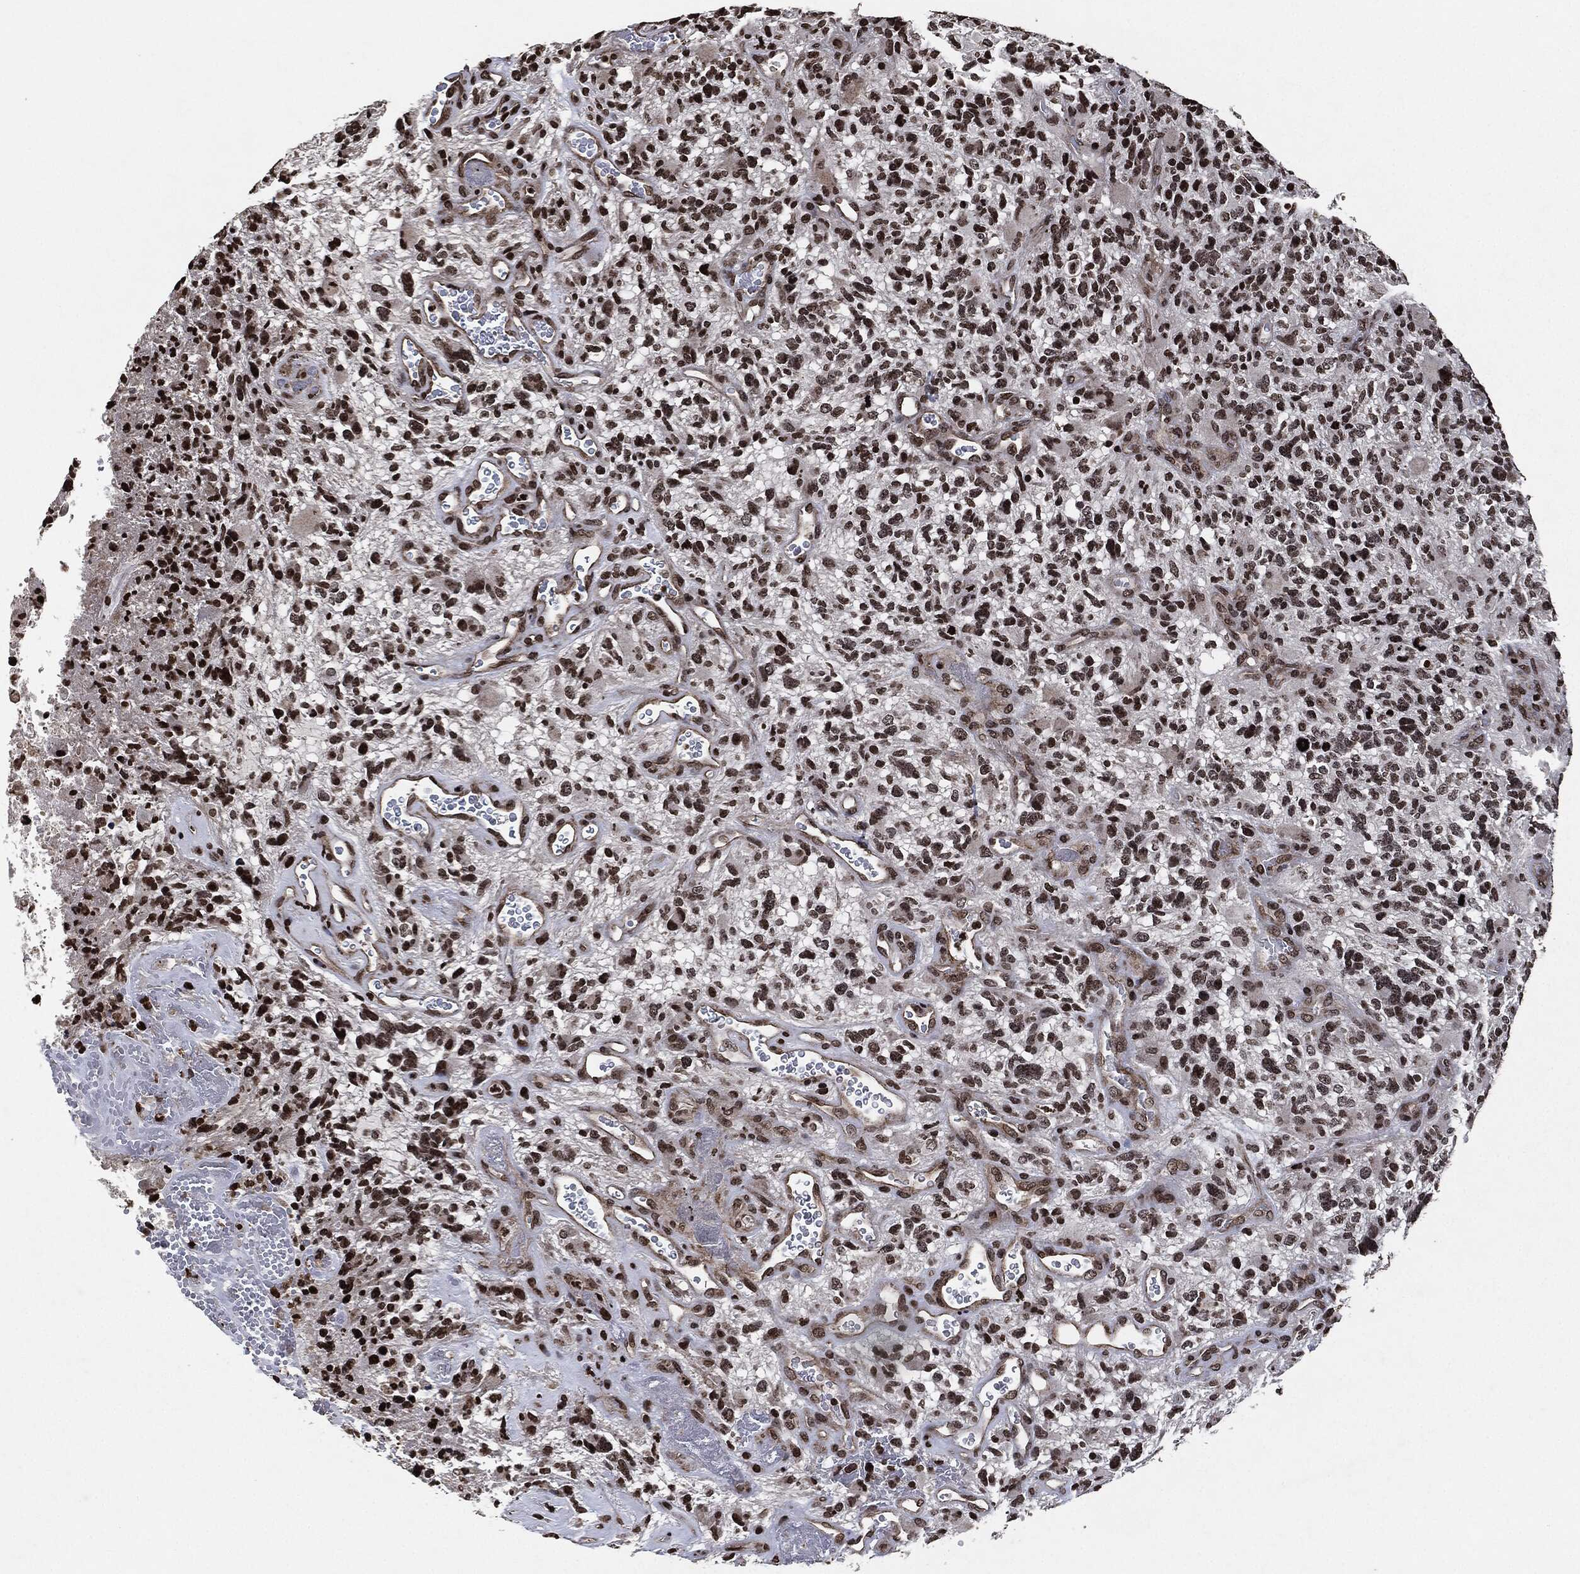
{"staining": {"intensity": "strong", "quantity": ">75%", "location": "nuclear"}, "tissue": "glioma", "cell_type": "Tumor cells", "image_type": "cancer", "snomed": [{"axis": "morphology", "description": "Glioma, malignant, High grade"}, {"axis": "topography", "description": "Brain"}], "caption": "The photomicrograph exhibits immunohistochemical staining of high-grade glioma (malignant). There is strong nuclear expression is appreciated in about >75% of tumor cells.", "gene": "JUN", "patient": {"sex": "female", "age": 71}}